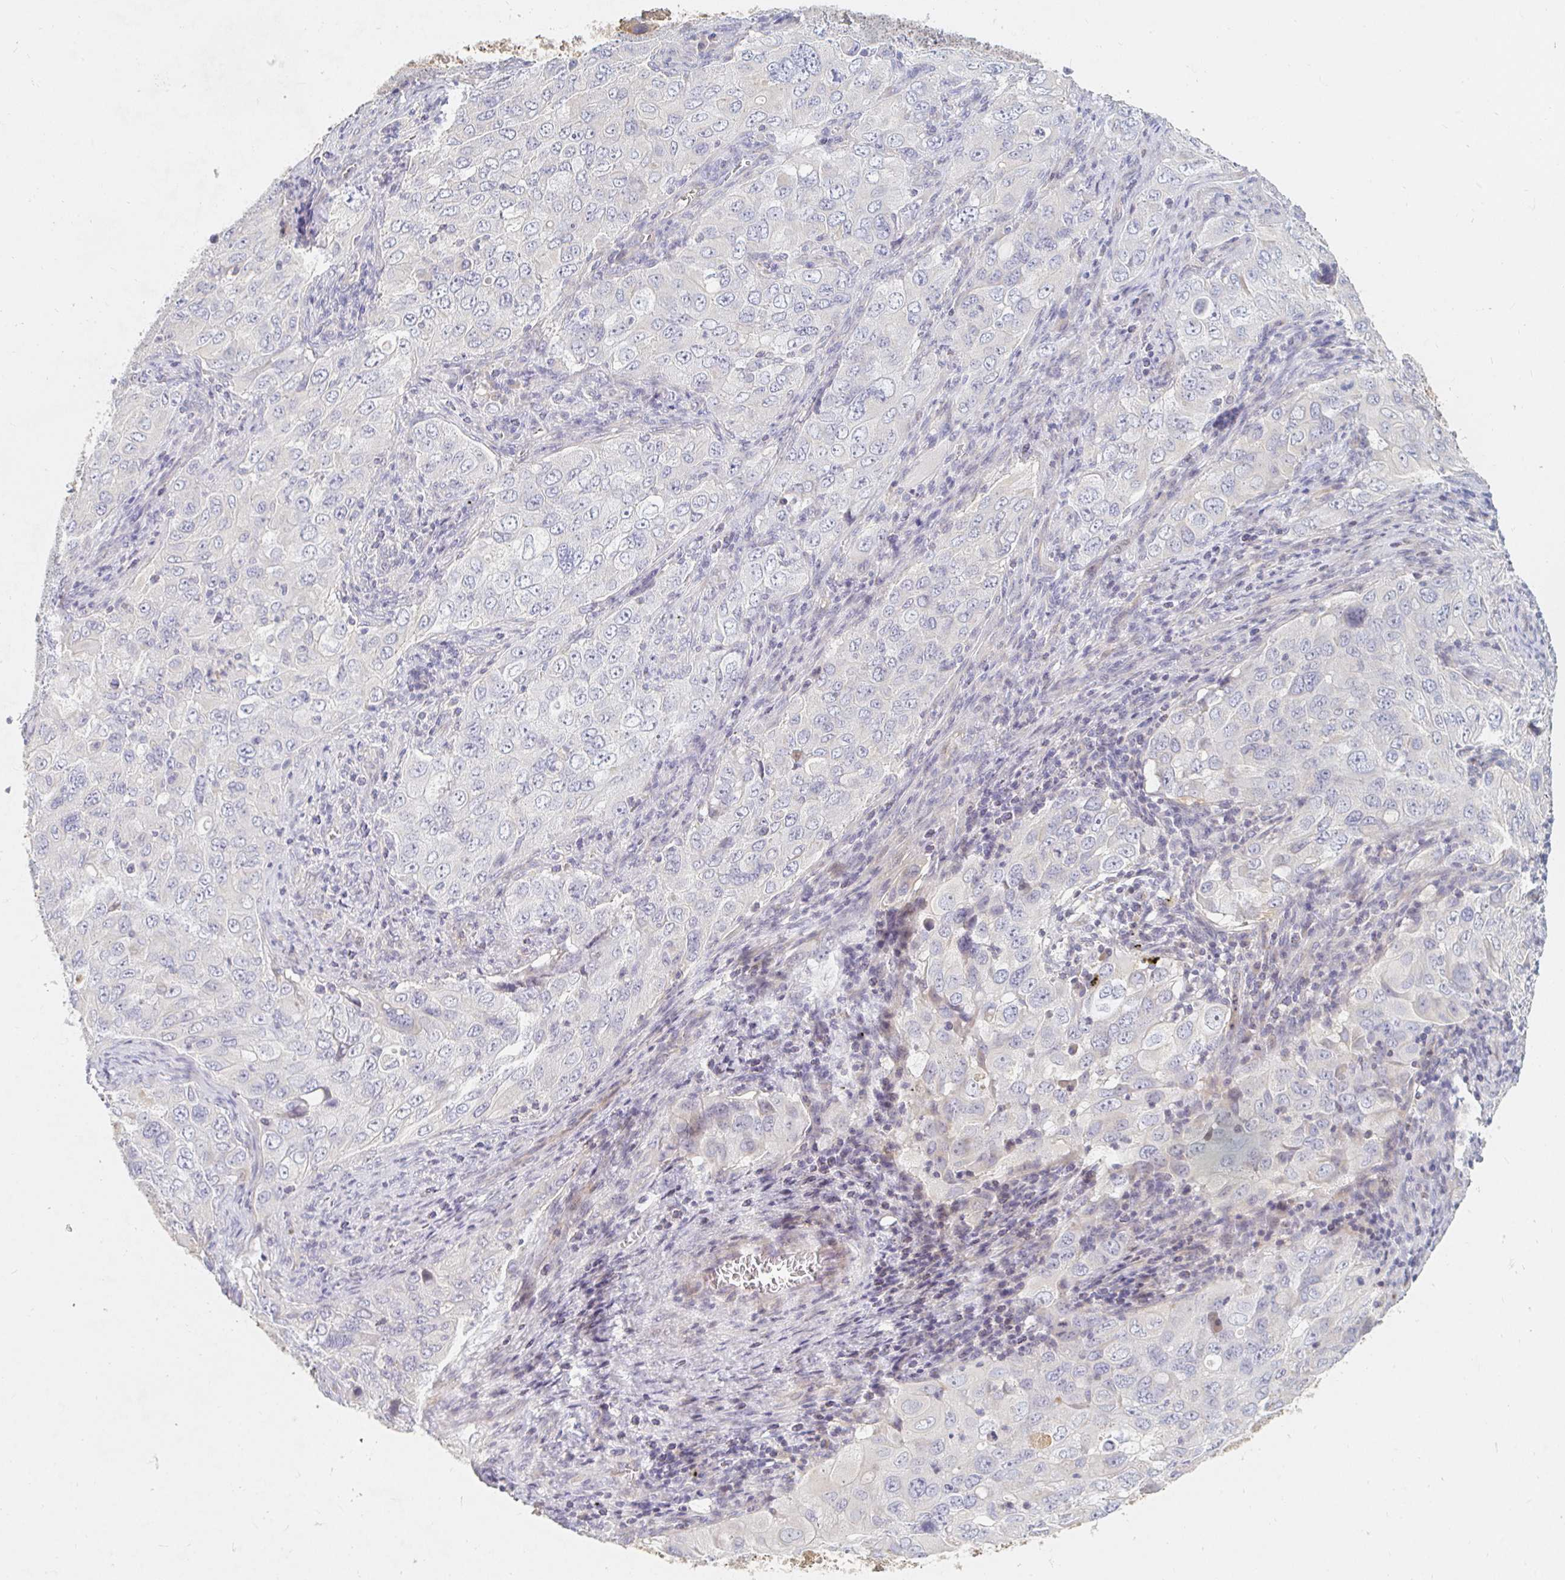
{"staining": {"intensity": "negative", "quantity": "none", "location": "none"}, "tissue": "lung cancer", "cell_type": "Tumor cells", "image_type": "cancer", "snomed": [{"axis": "morphology", "description": "Adenocarcinoma, NOS"}, {"axis": "morphology", "description": "Adenocarcinoma, metastatic, NOS"}, {"axis": "topography", "description": "Lymph node"}, {"axis": "topography", "description": "Lung"}], "caption": "Immunohistochemistry (IHC) of lung cancer displays no positivity in tumor cells.", "gene": "NME9", "patient": {"sex": "female", "age": 42}}